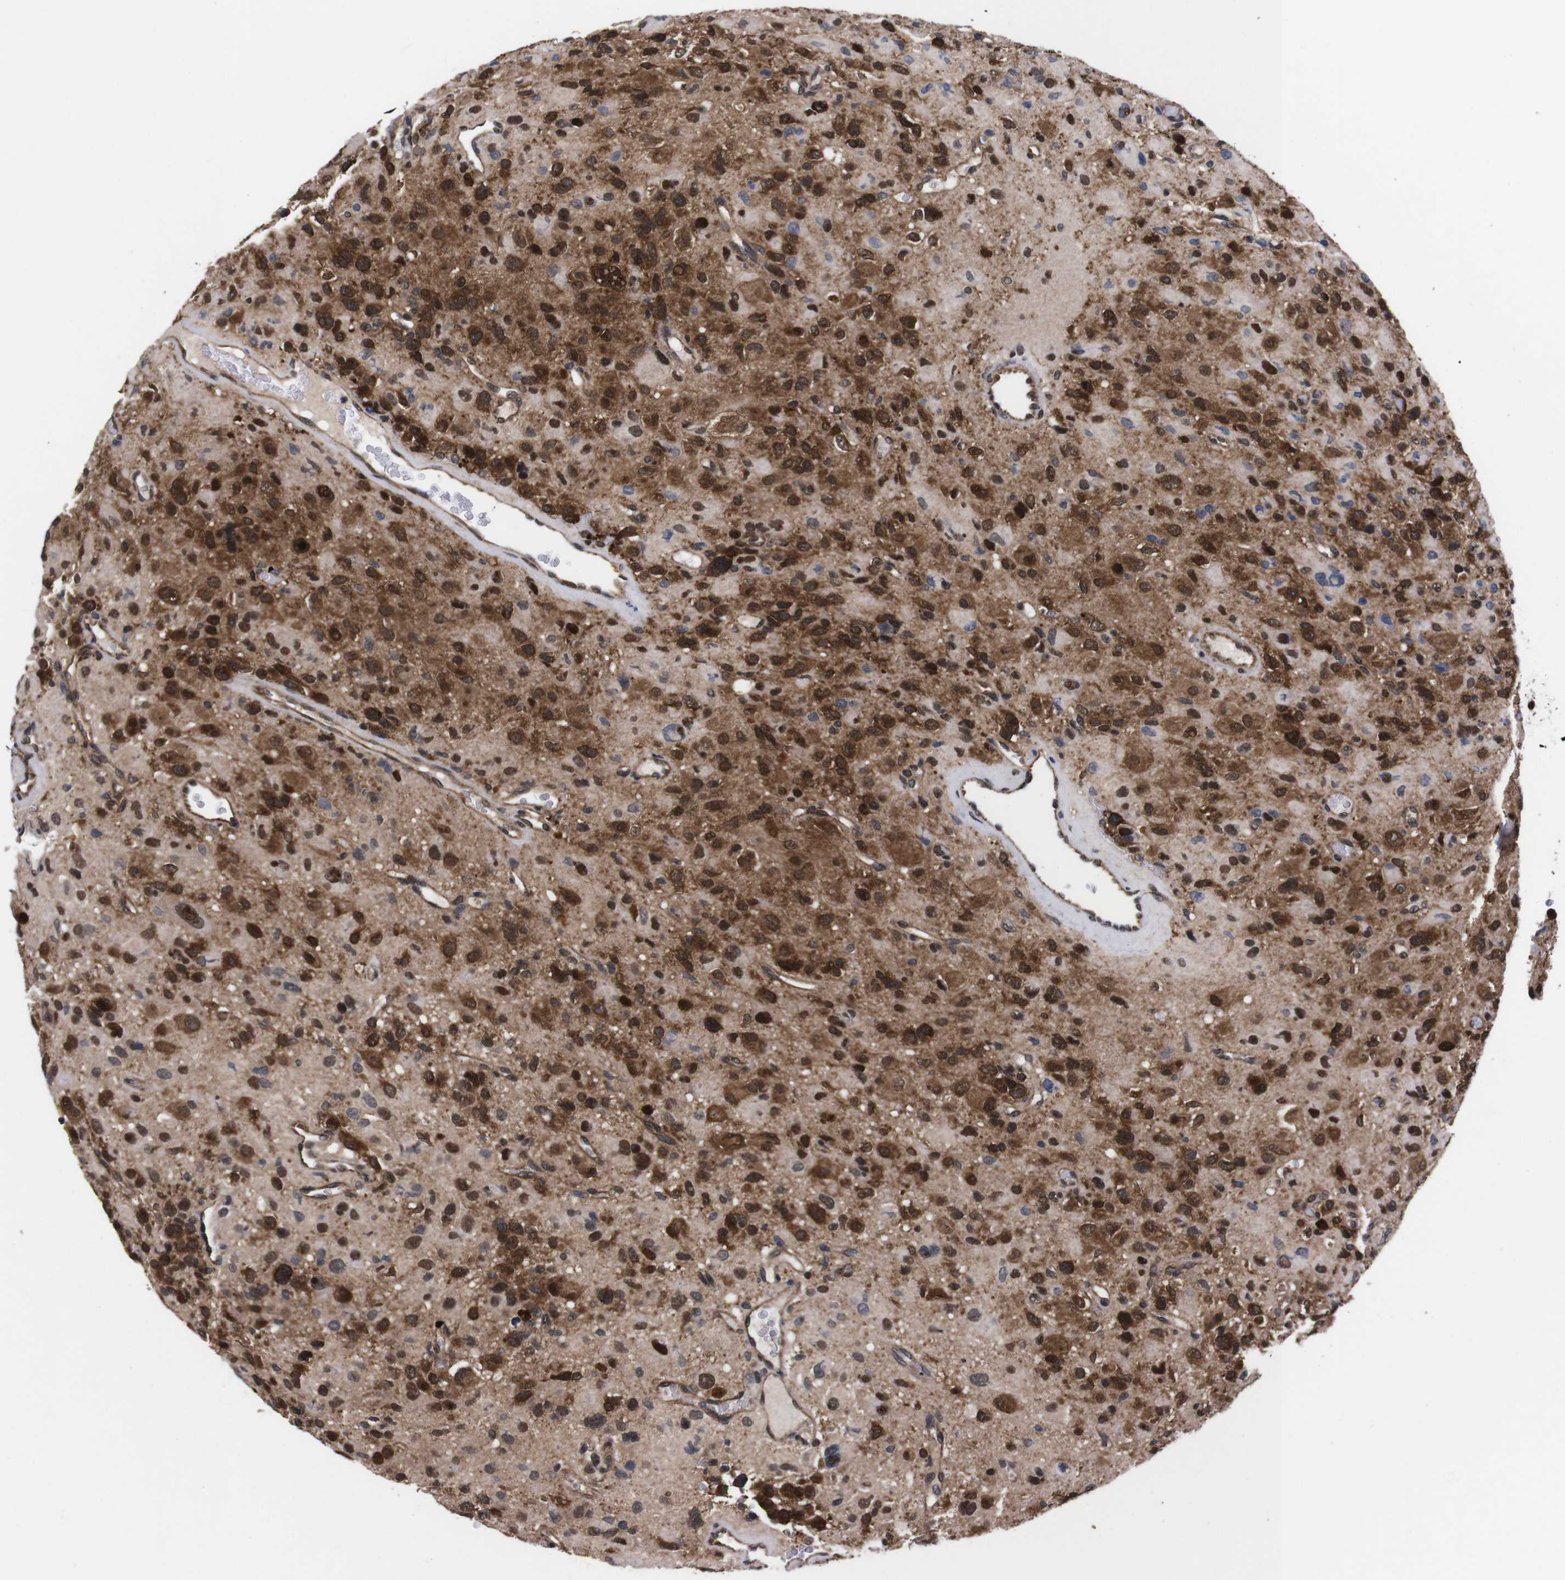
{"staining": {"intensity": "strong", "quantity": ">75%", "location": "cytoplasmic/membranous,nuclear"}, "tissue": "glioma", "cell_type": "Tumor cells", "image_type": "cancer", "snomed": [{"axis": "morphology", "description": "Glioma, malignant, High grade"}, {"axis": "topography", "description": "Brain"}], "caption": "High-magnification brightfield microscopy of glioma stained with DAB (3,3'-diaminobenzidine) (brown) and counterstained with hematoxylin (blue). tumor cells exhibit strong cytoplasmic/membranous and nuclear expression is identified in about>75% of cells. (IHC, brightfield microscopy, high magnification).", "gene": "UBQLN2", "patient": {"sex": "male", "age": 48}}